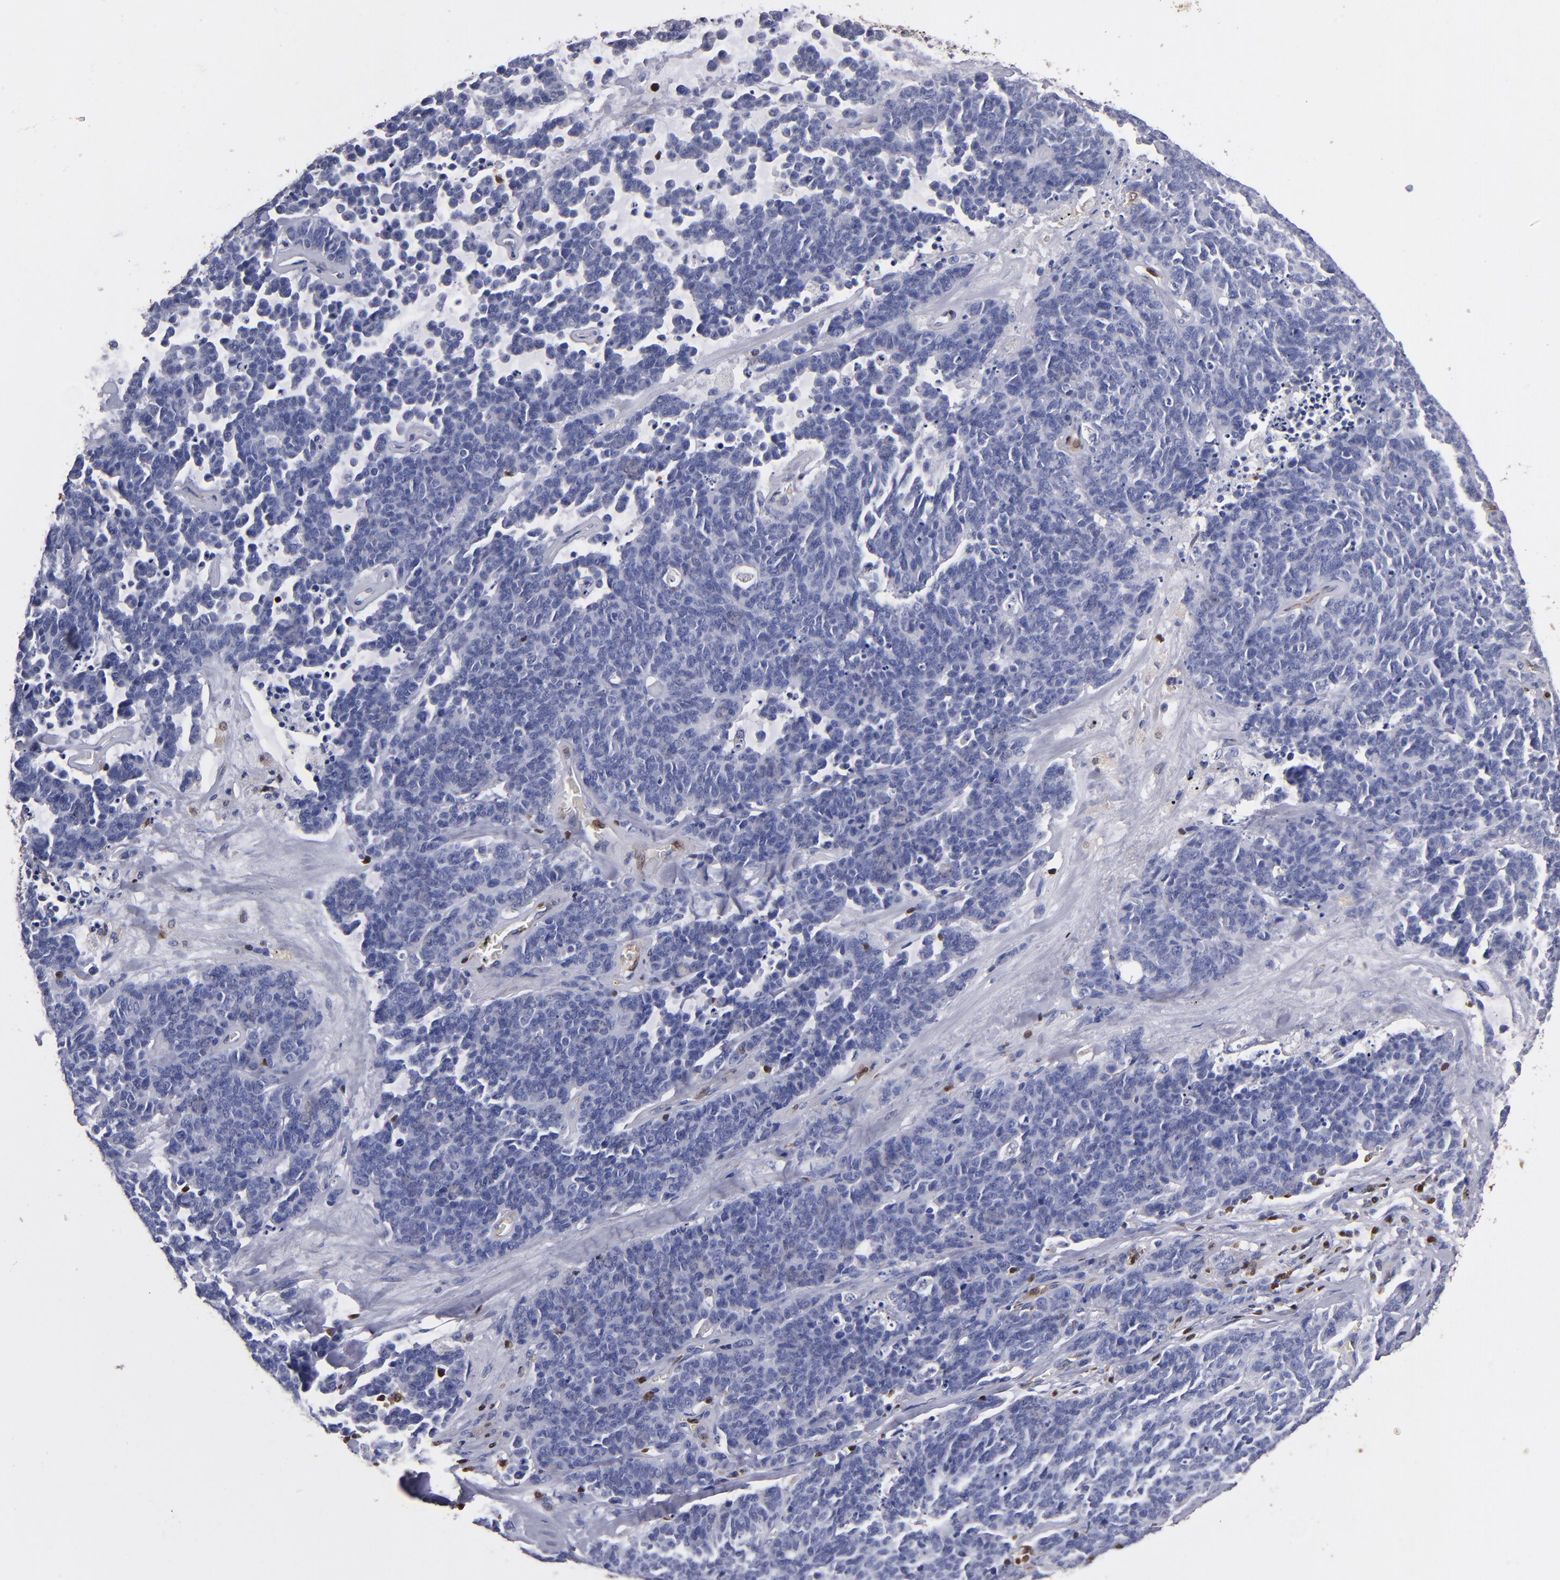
{"staining": {"intensity": "negative", "quantity": "none", "location": "none"}, "tissue": "lung cancer", "cell_type": "Tumor cells", "image_type": "cancer", "snomed": [{"axis": "morphology", "description": "Neoplasm, malignant, NOS"}, {"axis": "topography", "description": "Lung"}], "caption": "Image shows no protein expression in tumor cells of neoplasm (malignant) (lung) tissue.", "gene": "S100A4", "patient": {"sex": "female", "age": 58}}